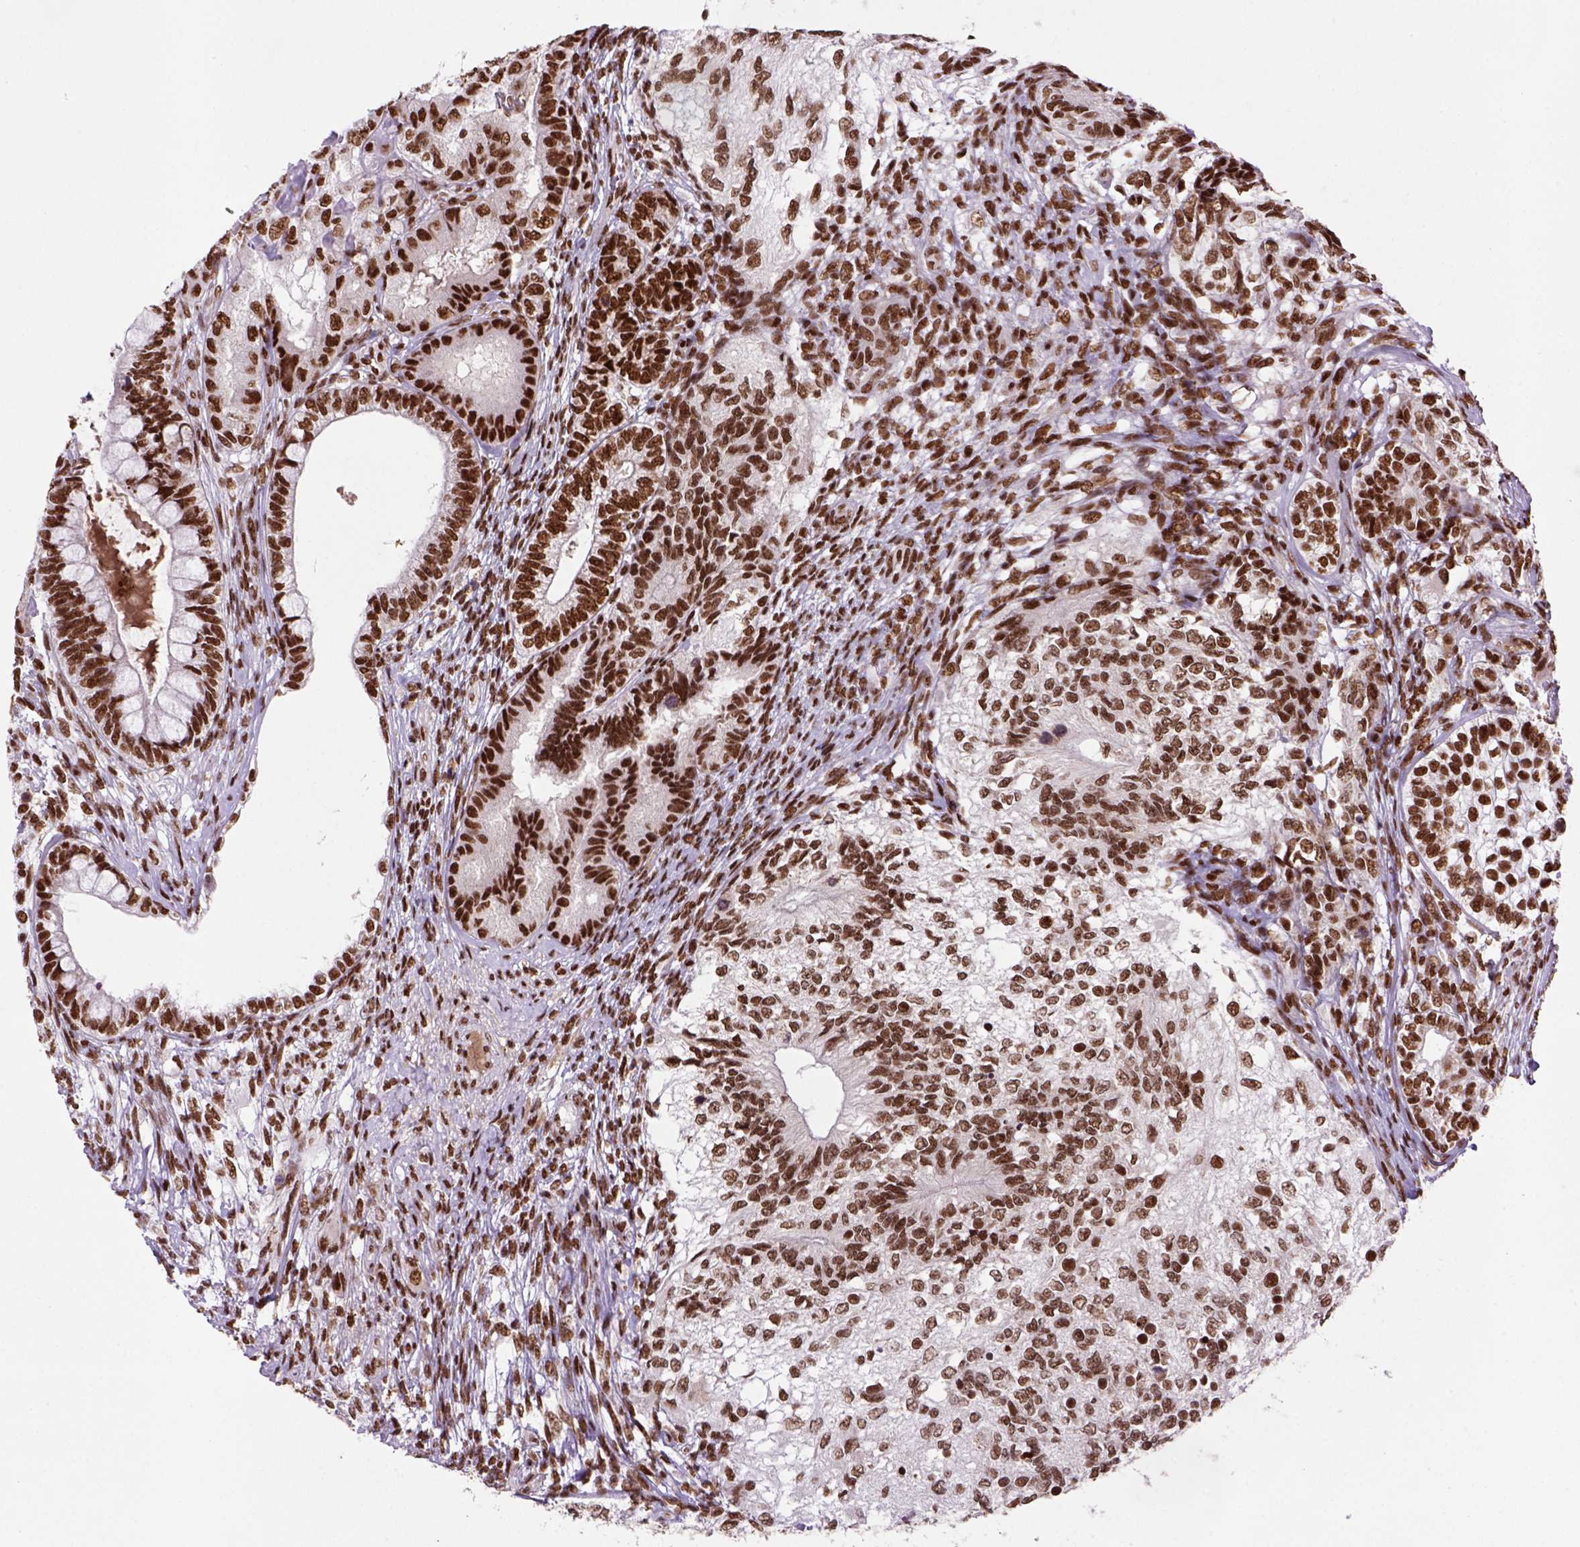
{"staining": {"intensity": "strong", "quantity": ">75%", "location": "nuclear"}, "tissue": "testis cancer", "cell_type": "Tumor cells", "image_type": "cancer", "snomed": [{"axis": "morphology", "description": "Seminoma, NOS"}, {"axis": "morphology", "description": "Carcinoma, Embryonal, NOS"}, {"axis": "topography", "description": "Testis"}], "caption": "Strong nuclear positivity is seen in about >75% of tumor cells in testis cancer (seminoma).", "gene": "NSMCE2", "patient": {"sex": "male", "age": 41}}